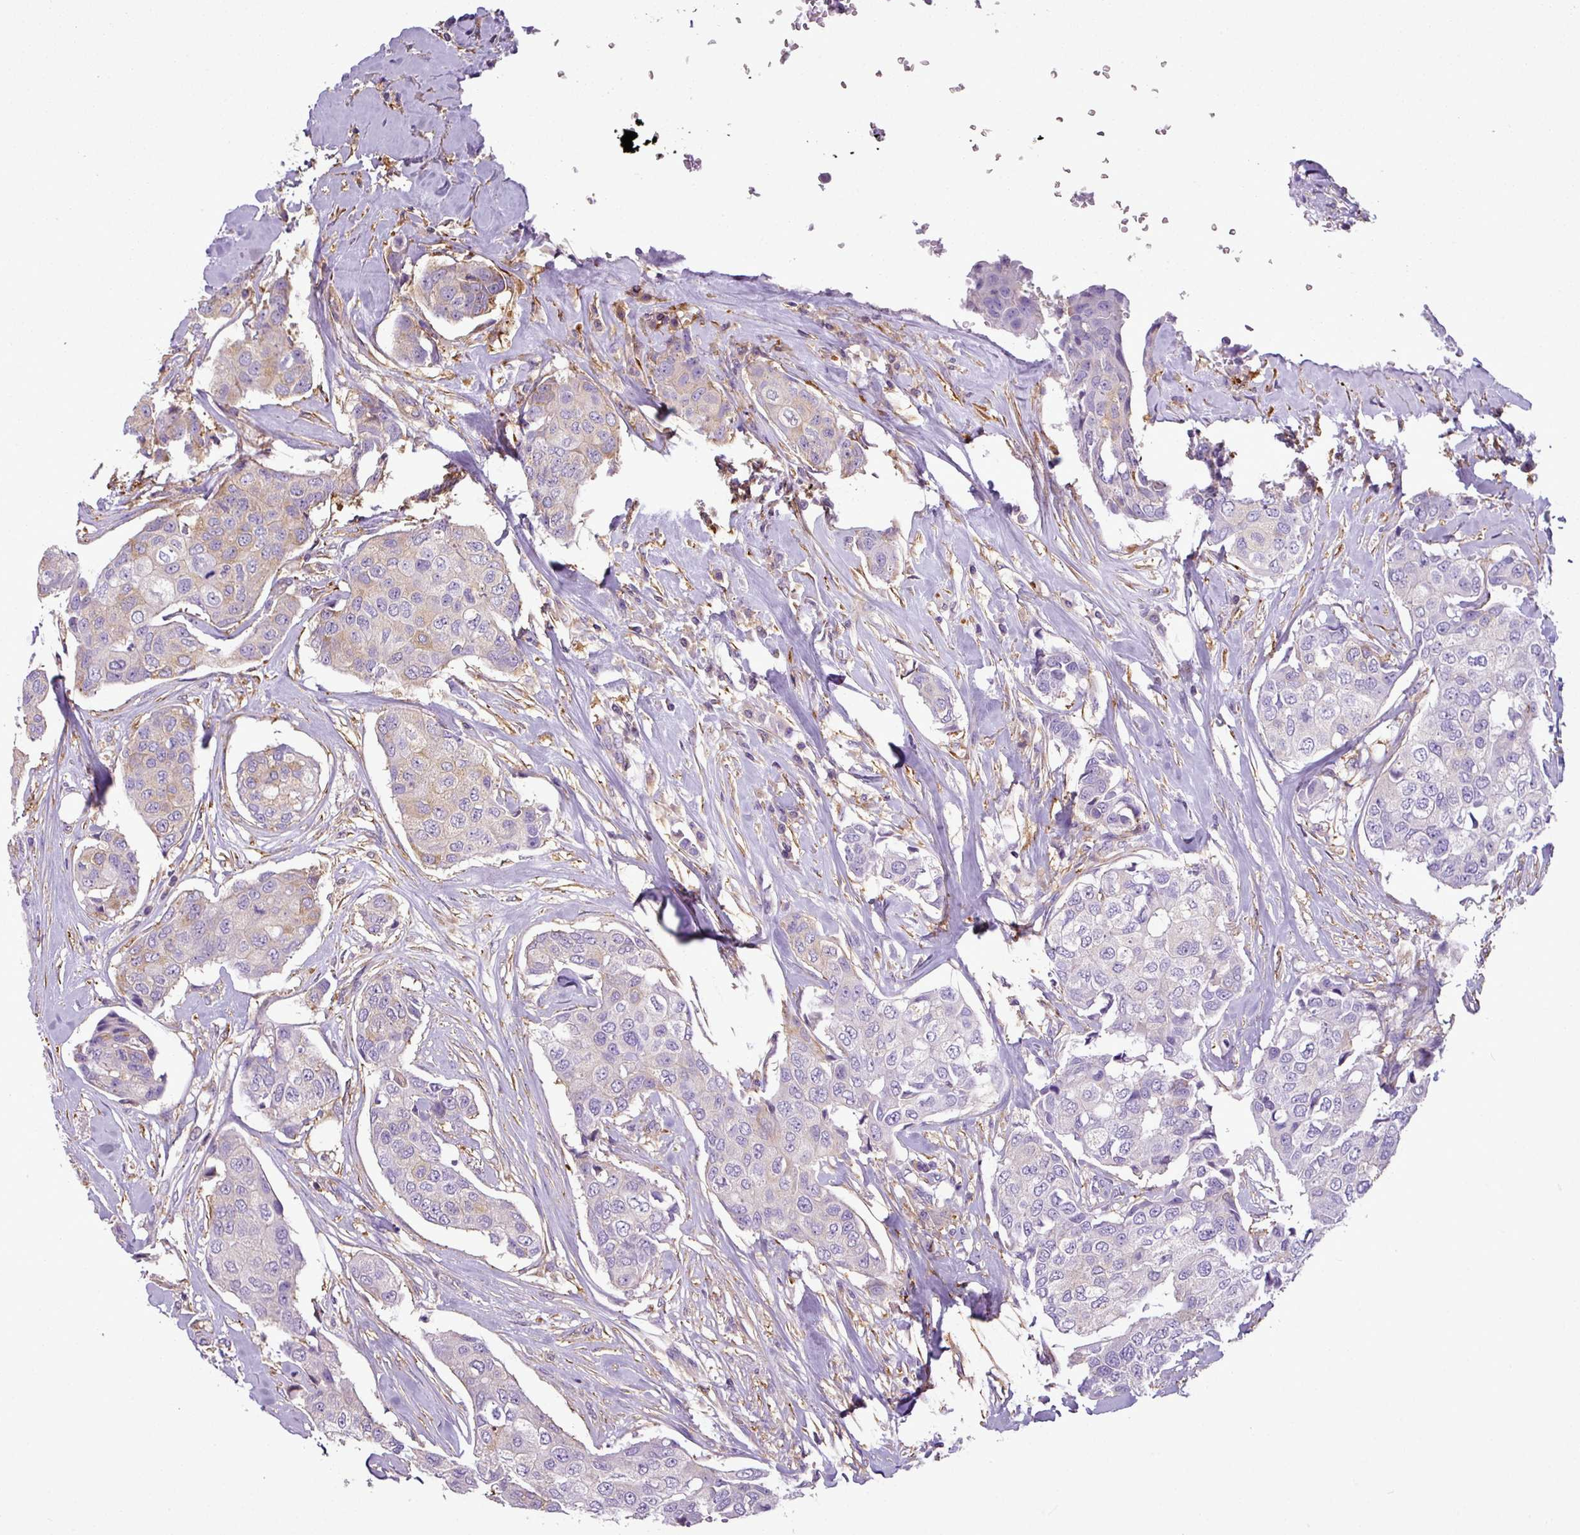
{"staining": {"intensity": "negative", "quantity": "none", "location": "none"}, "tissue": "breast cancer", "cell_type": "Tumor cells", "image_type": "cancer", "snomed": [{"axis": "morphology", "description": "Duct carcinoma"}, {"axis": "topography", "description": "Breast"}], "caption": "Immunohistochemistry (IHC) histopathology image of breast cancer (invasive ductal carcinoma) stained for a protein (brown), which reveals no staining in tumor cells.", "gene": "XNDC1N", "patient": {"sex": "female", "age": 80}}